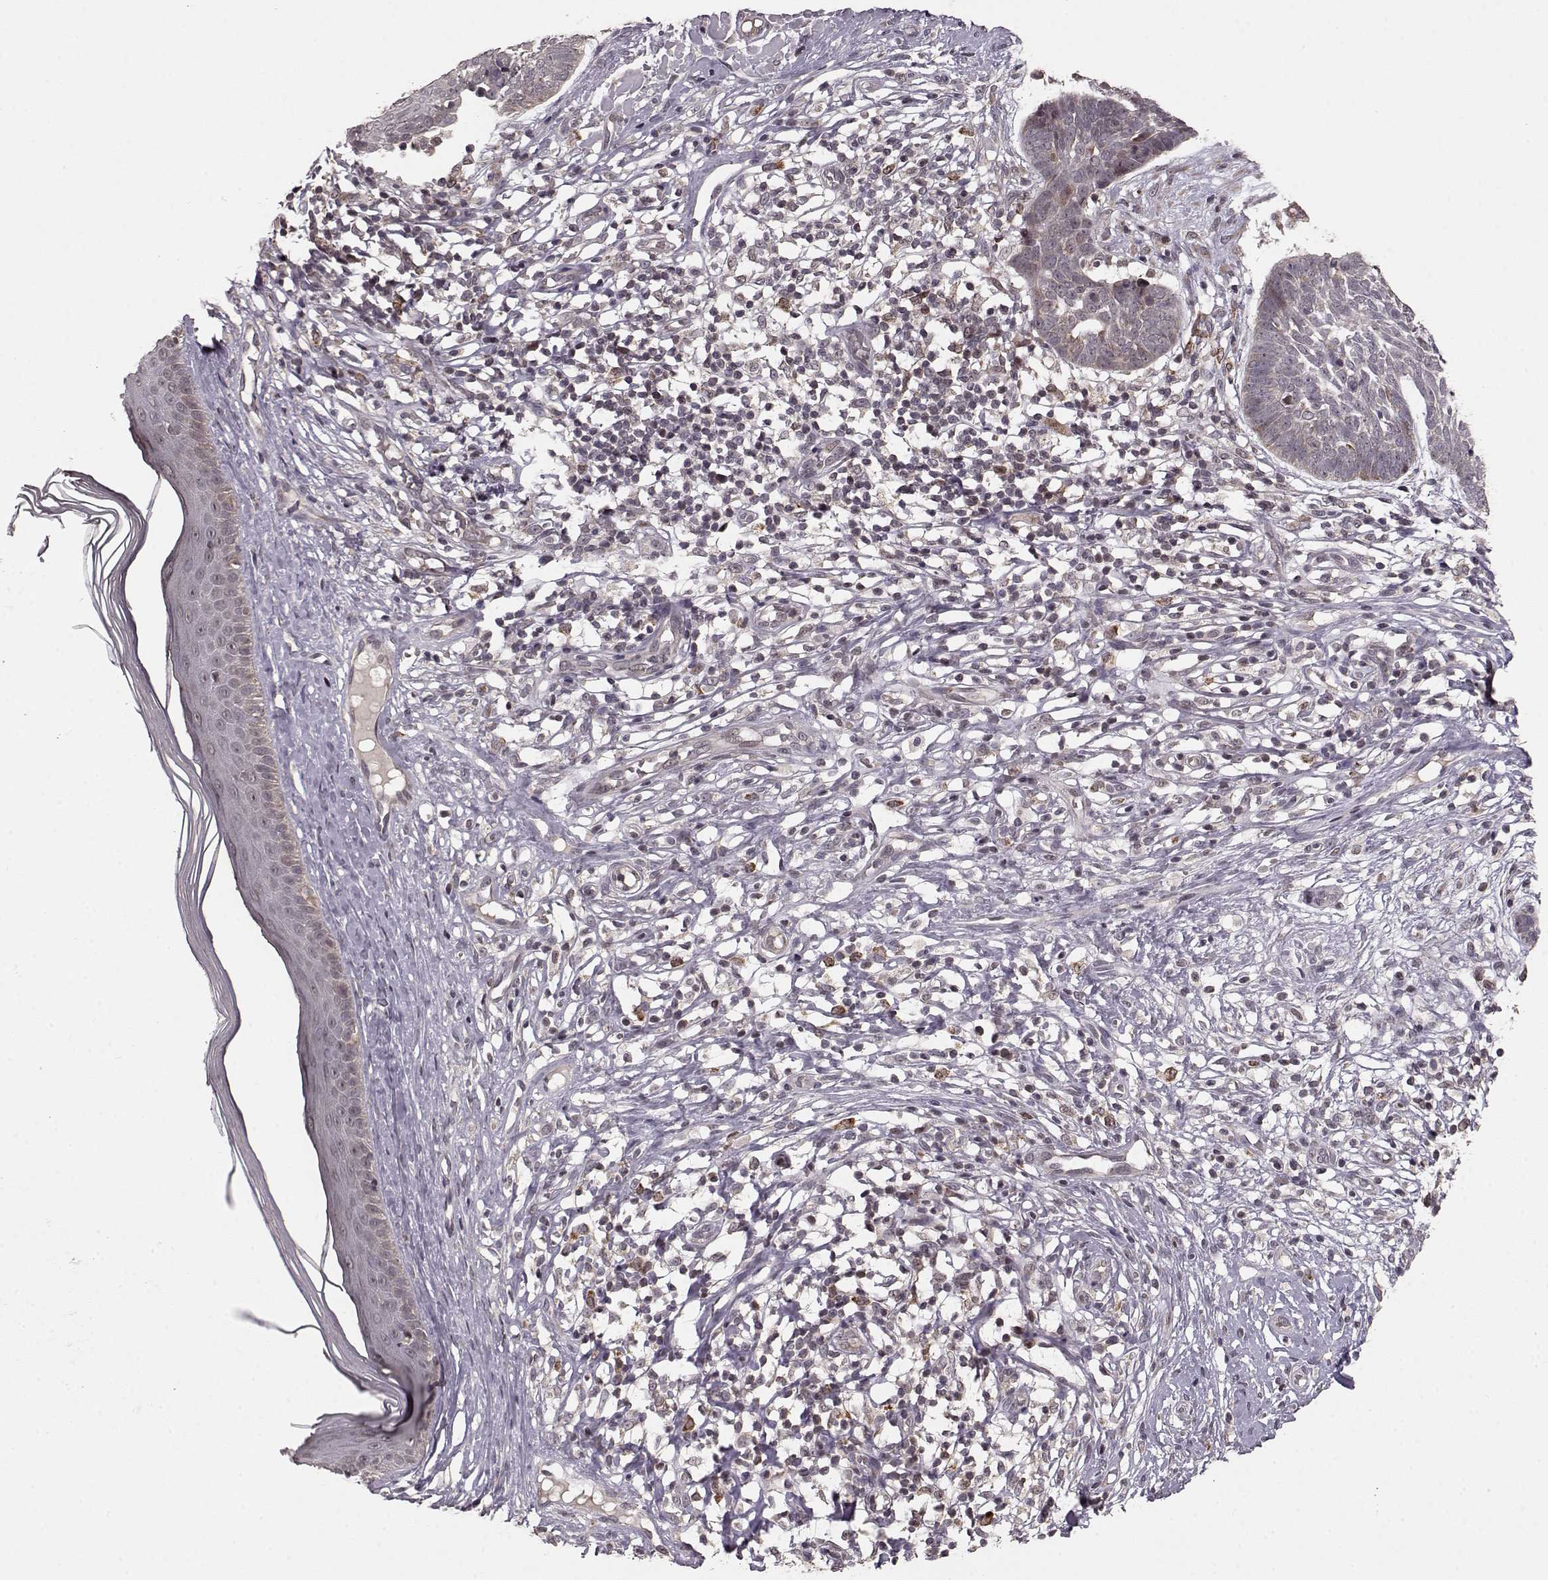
{"staining": {"intensity": "weak", "quantity": ">75%", "location": "cytoplasmic/membranous"}, "tissue": "skin cancer", "cell_type": "Tumor cells", "image_type": "cancer", "snomed": [{"axis": "morphology", "description": "Basal cell carcinoma"}, {"axis": "topography", "description": "Skin"}], "caption": "Weak cytoplasmic/membranous protein positivity is identified in approximately >75% of tumor cells in skin basal cell carcinoma. Ihc stains the protein of interest in brown and the nuclei are stained blue.", "gene": "ELOVL5", "patient": {"sex": "male", "age": 85}}